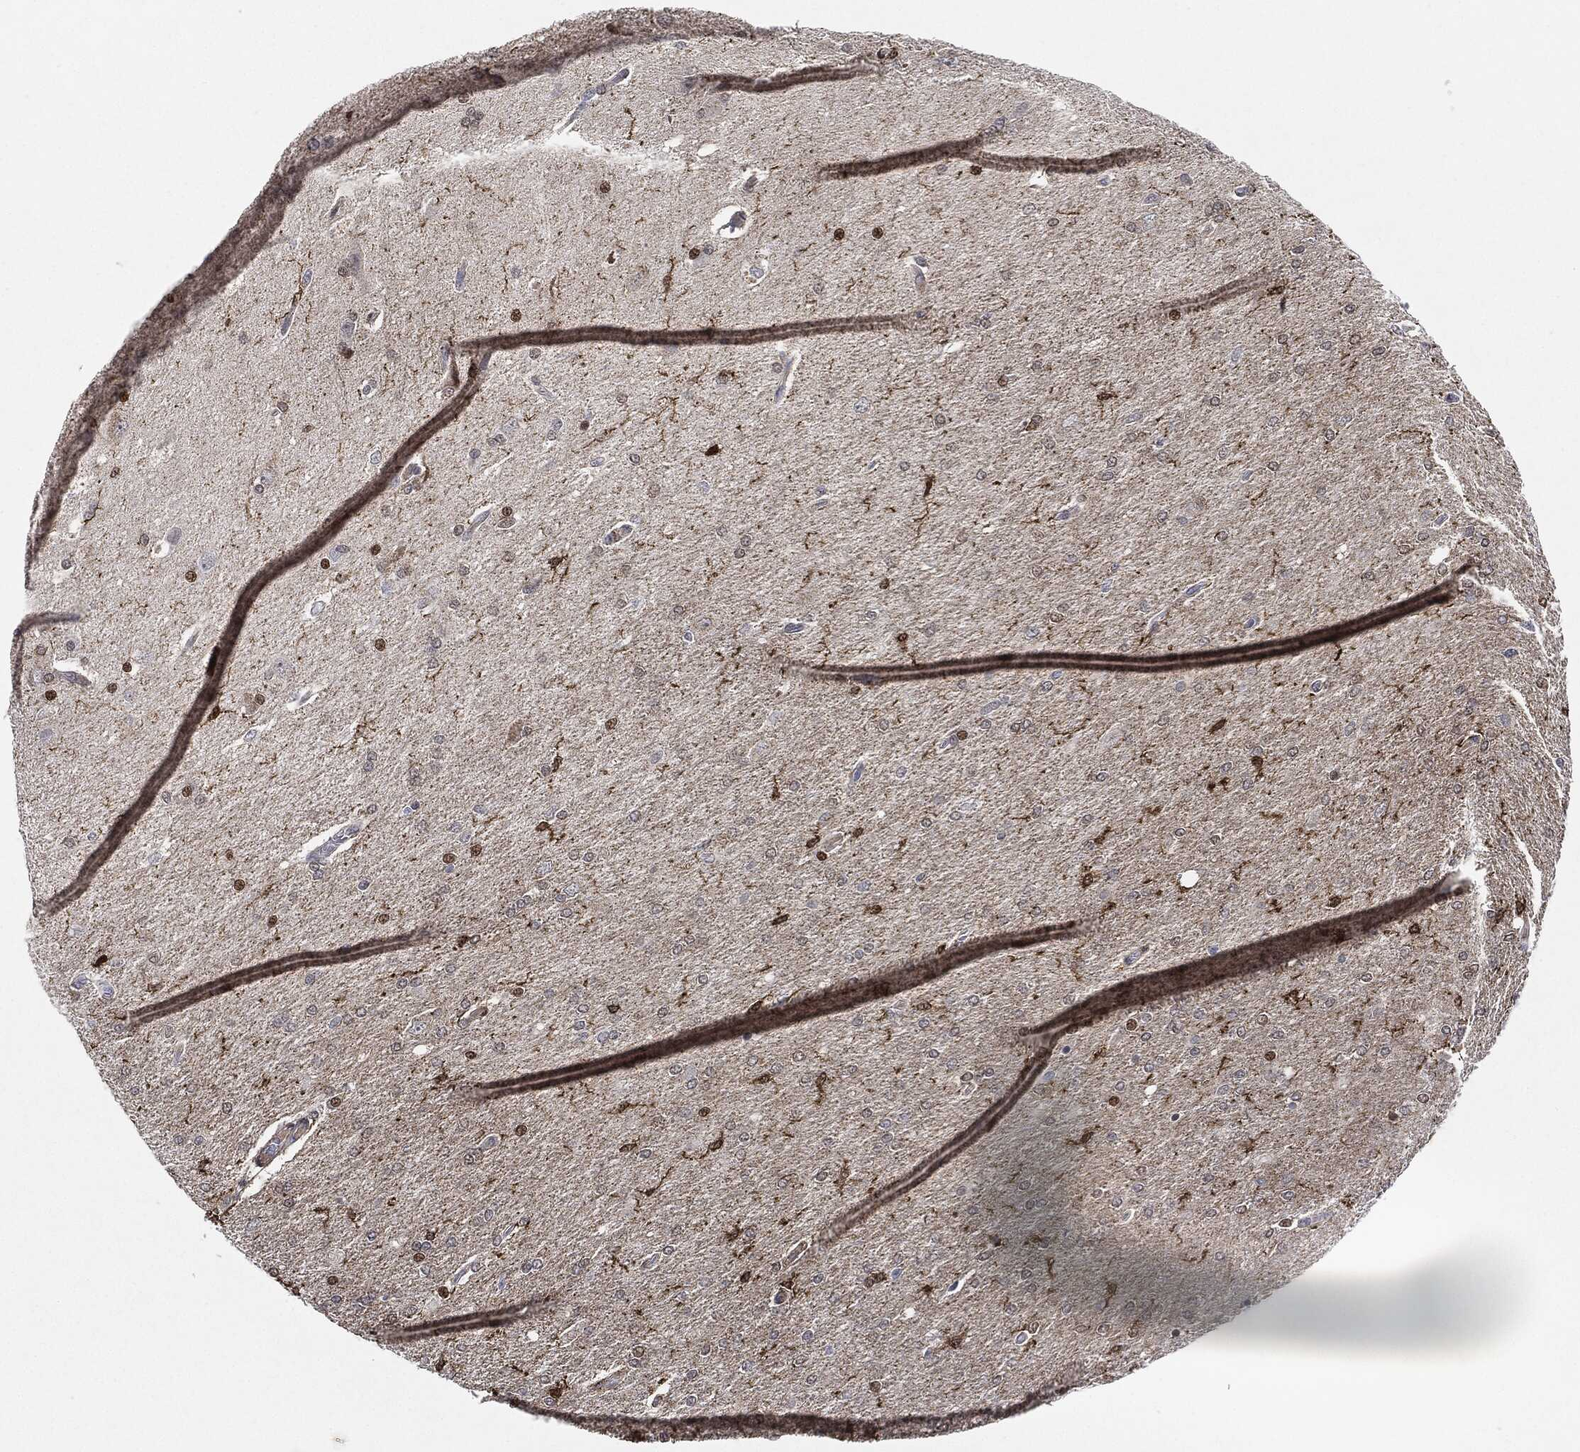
{"staining": {"intensity": "moderate", "quantity": "<25%", "location": "nuclear"}, "tissue": "glioma", "cell_type": "Tumor cells", "image_type": "cancer", "snomed": [{"axis": "morphology", "description": "Glioma, malignant, High grade"}, {"axis": "topography", "description": "Cerebral cortex"}], "caption": "Immunohistochemical staining of human malignant glioma (high-grade) exhibits low levels of moderate nuclear staining in approximately <25% of tumor cells. The staining was performed using DAB (3,3'-diaminobenzidine) to visualize the protein expression in brown, while the nuclei were stained in blue with hematoxylin (Magnification: 20x).", "gene": "NANOS3", "patient": {"sex": "male", "age": 70}}